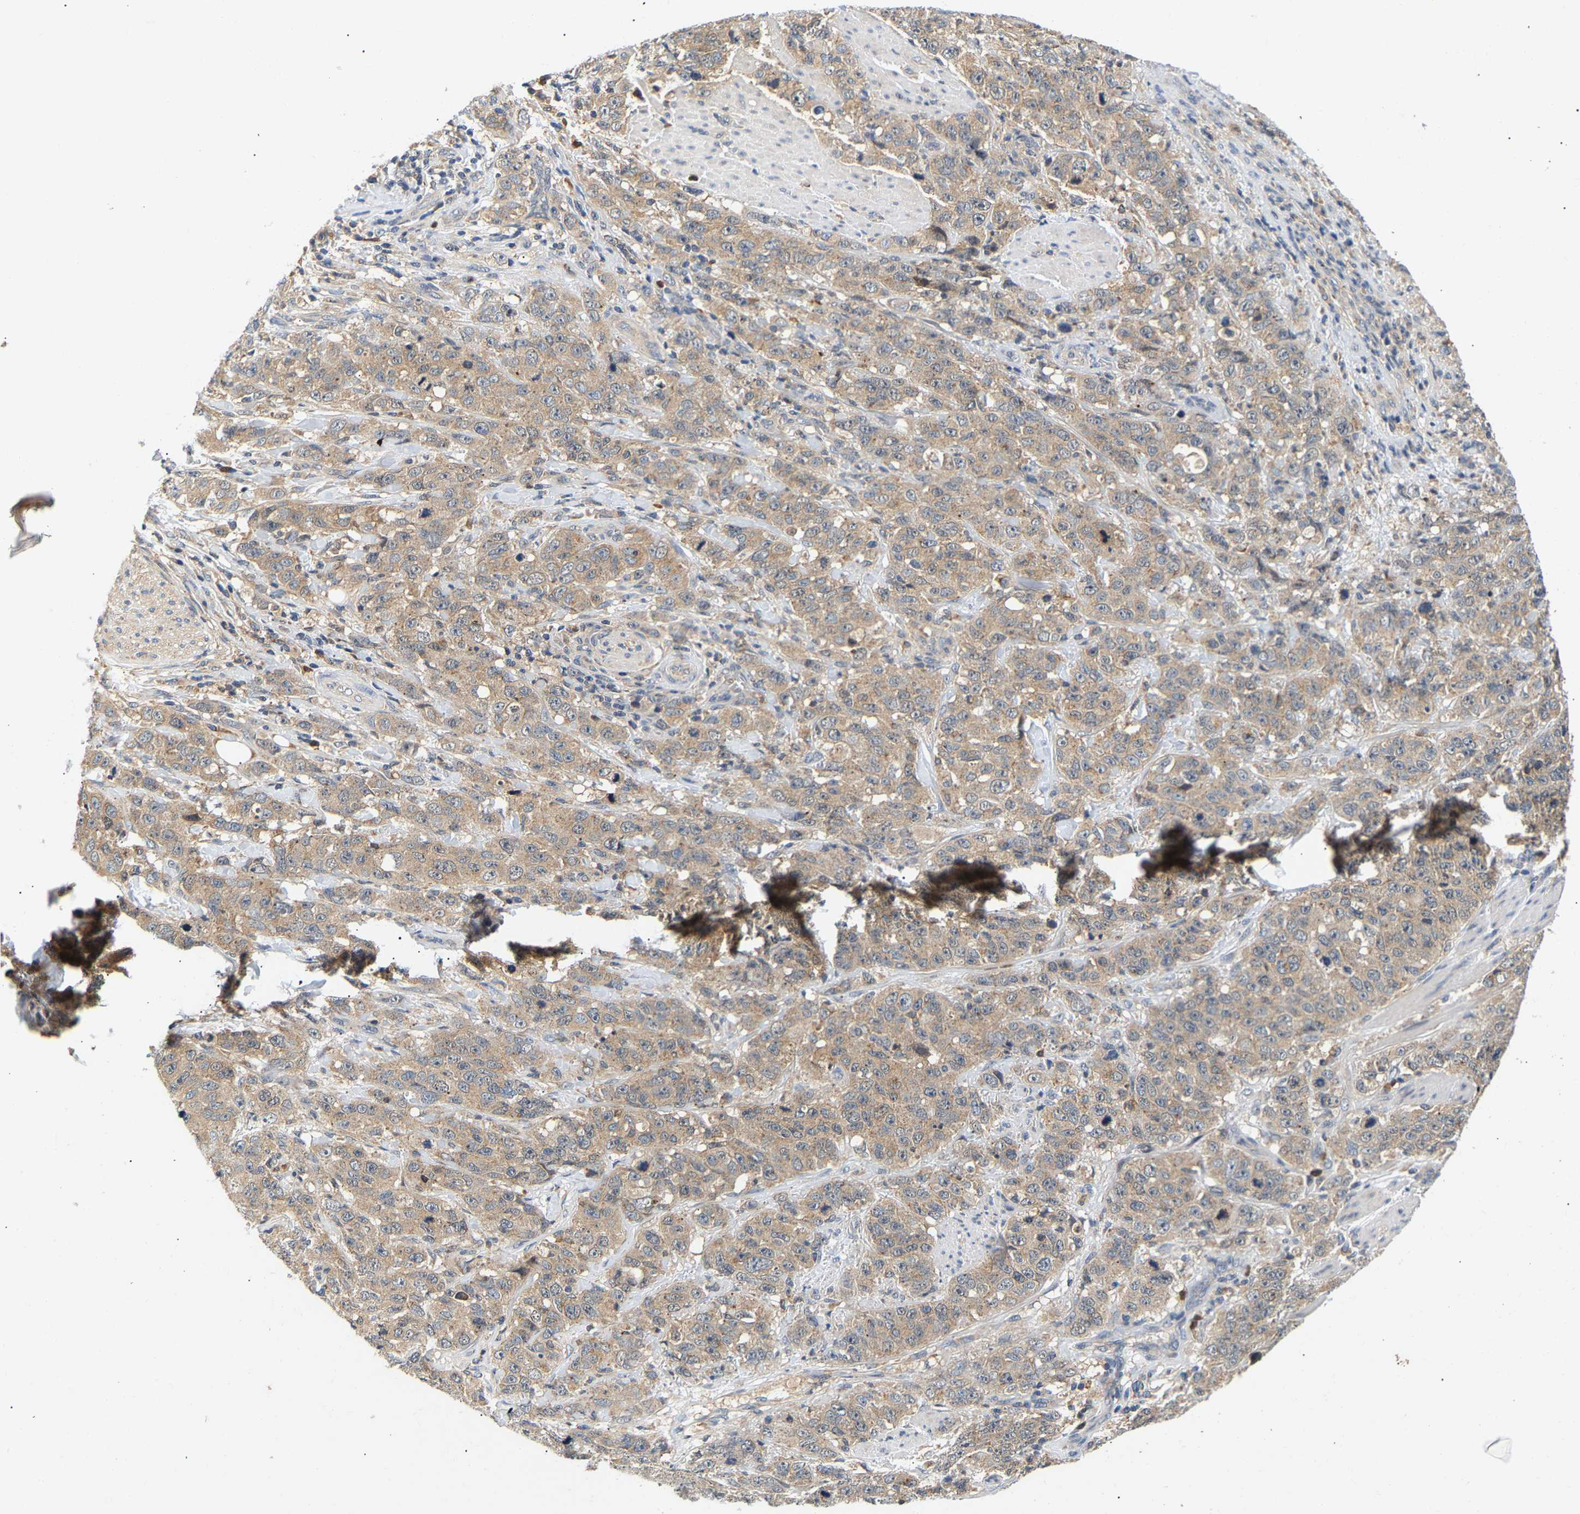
{"staining": {"intensity": "weak", "quantity": ">75%", "location": "cytoplasmic/membranous"}, "tissue": "stomach cancer", "cell_type": "Tumor cells", "image_type": "cancer", "snomed": [{"axis": "morphology", "description": "Adenocarcinoma, NOS"}, {"axis": "topography", "description": "Stomach"}], "caption": "IHC of stomach cancer reveals low levels of weak cytoplasmic/membranous expression in approximately >75% of tumor cells. The staining was performed using DAB to visualize the protein expression in brown, while the nuclei were stained in blue with hematoxylin (Magnification: 20x).", "gene": "PPID", "patient": {"sex": "male", "age": 48}}